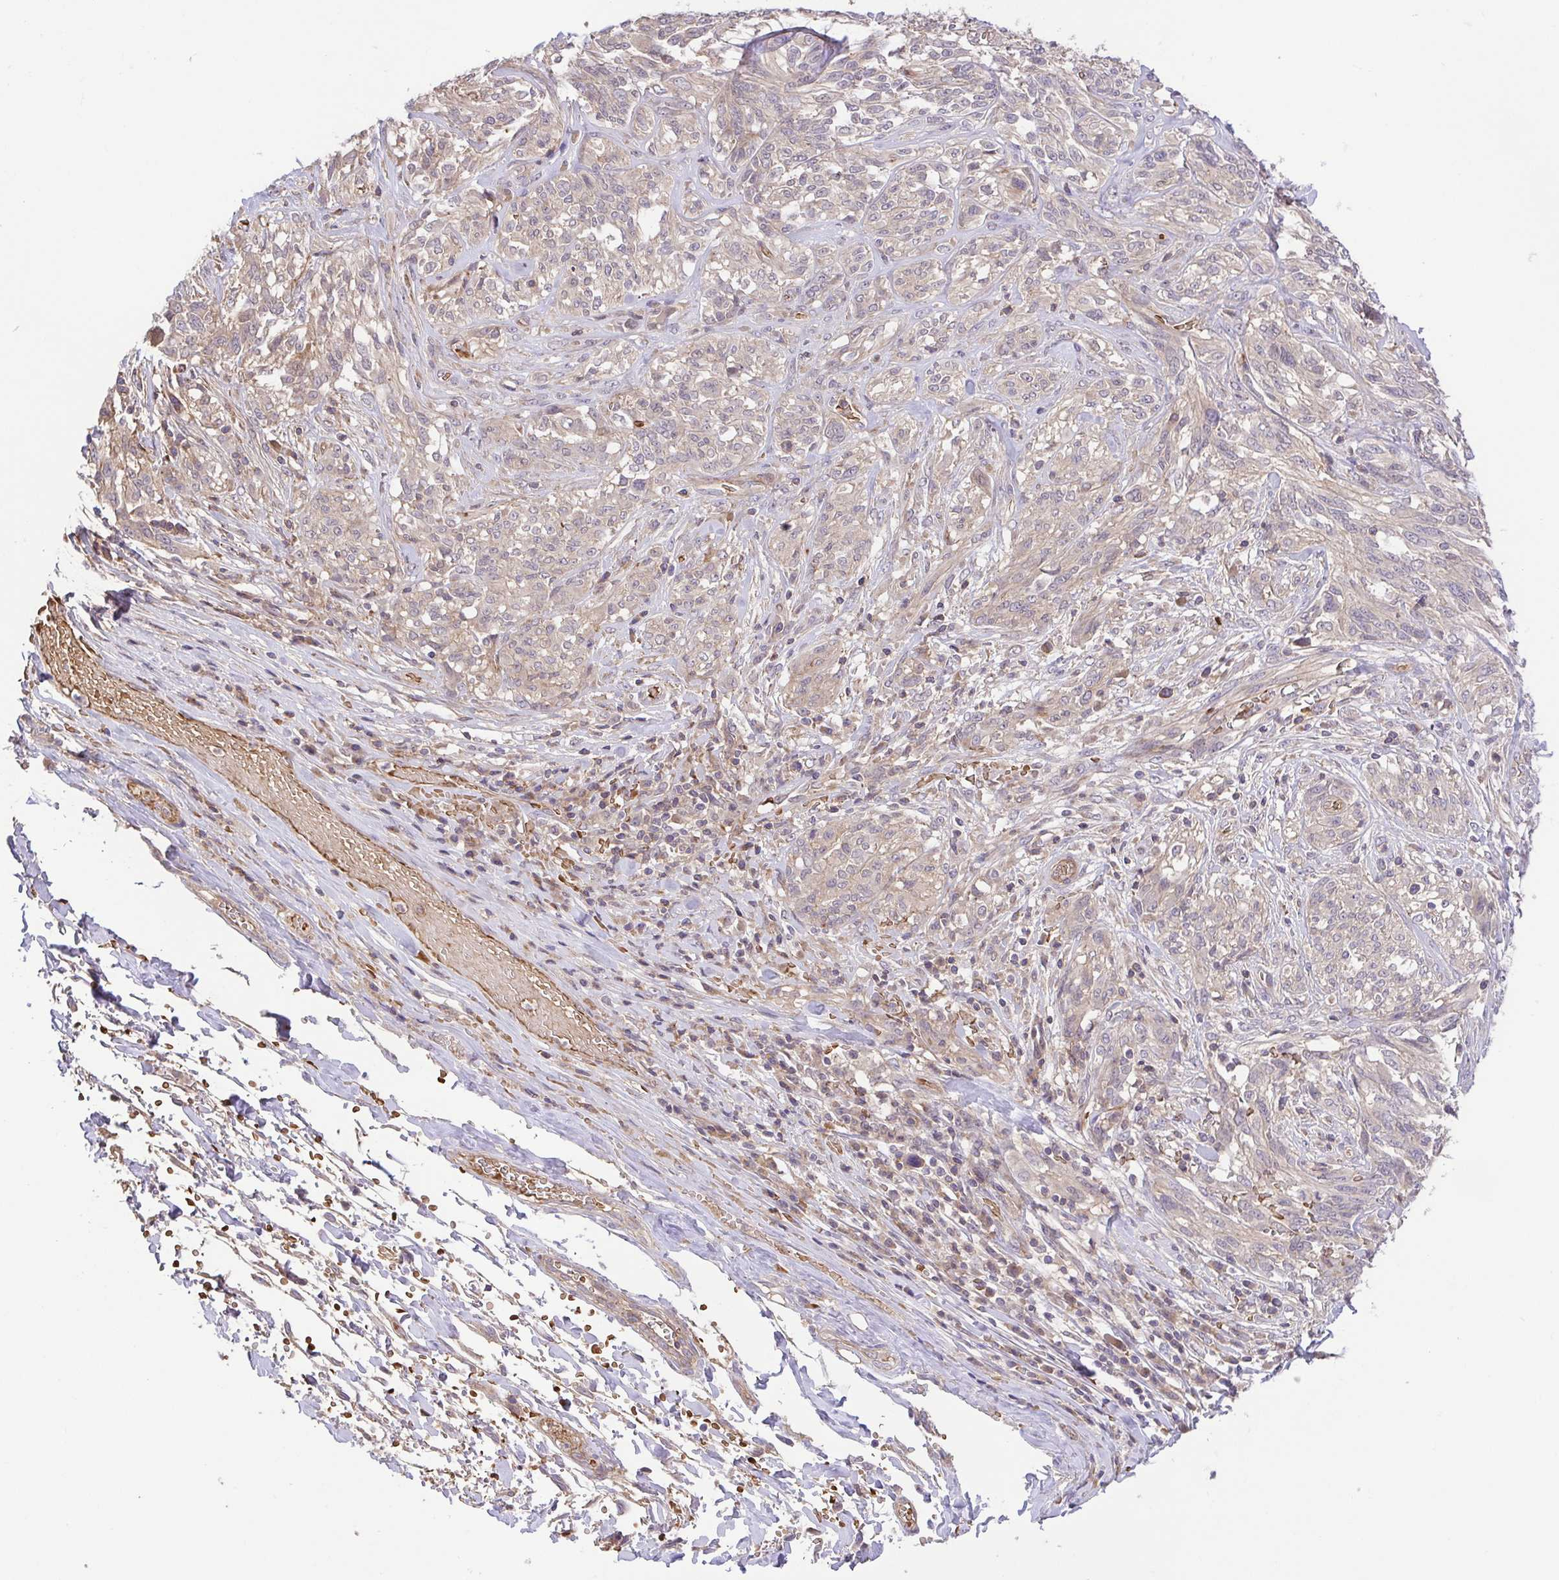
{"staining": {"intensity": "negative", "quantity": "none", "location": "none"}, "tissue": "melanoma", "cell_type": "Tumor cells", "image_type": "cancer", "snomed": [{"axis": "morphology", "description": "Malignant melanoma, NOS"}, {"axis": "topography", "description": "Skin"}], "caption": "Malignant melanoma was stained to show a protein in brown. There is no significant staining in tumor cells.", "gene": "IDE", "patient": {"sex": "female", "age": 91}}